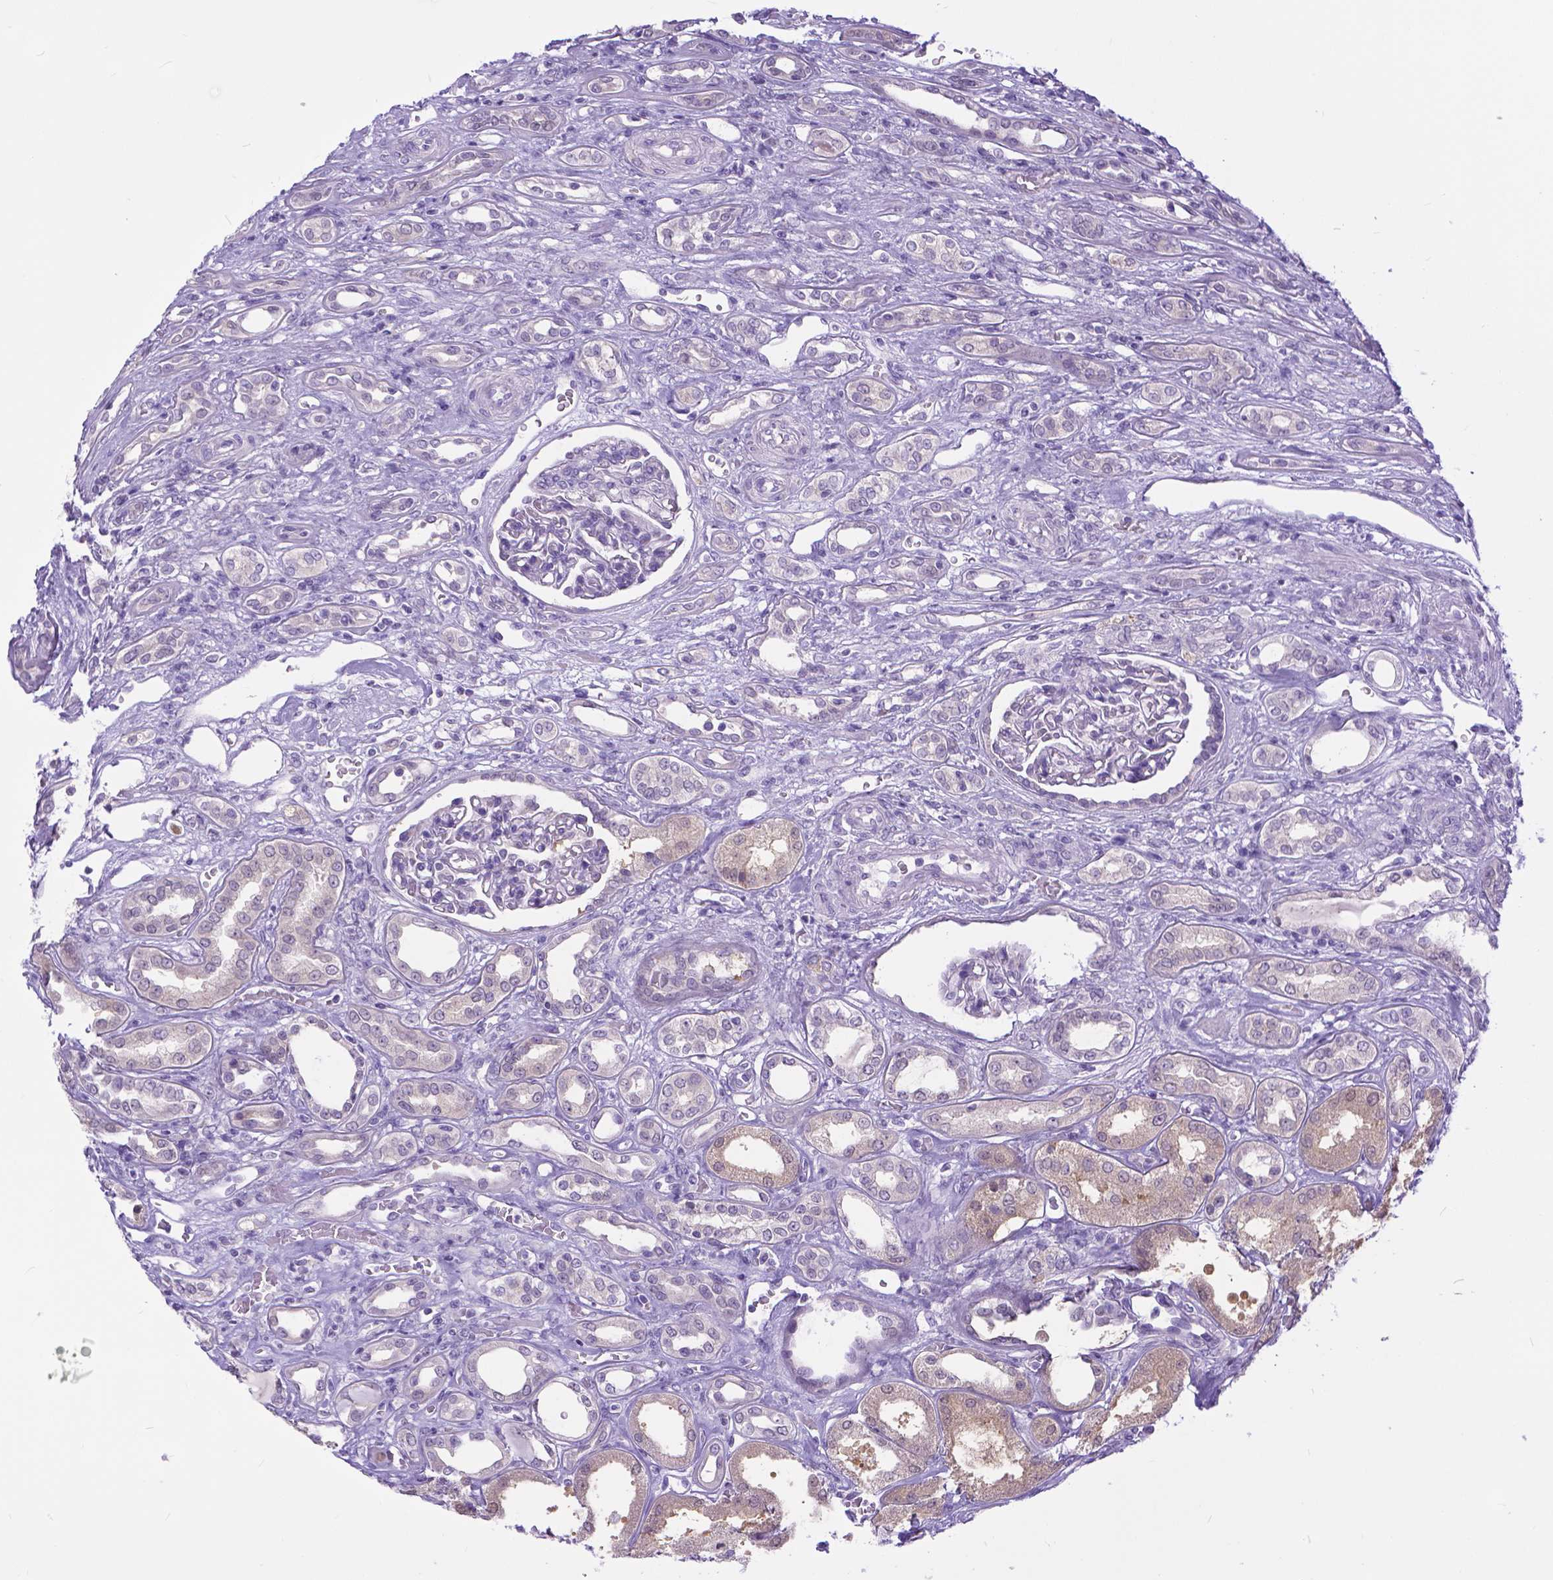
{"staining": {"intensity": "negative", "quantity": "none", "location": "none"}, "tissue": "renal cancer", "cell_type": "Tumor cells", "image_type": "cancer", "snomed": [{"axis": "morphology", "description": "Adenocarcinoma, NOS"}, {"axis": "topography", "description": "Kidney"}], "caption": "This is an immunohistochemistry (IHC) image of adenocarcinoma (renal). There is no expression in tumor cells.", "gene": "TTLL6", "patient": {"sex": "male", "age": 63}}